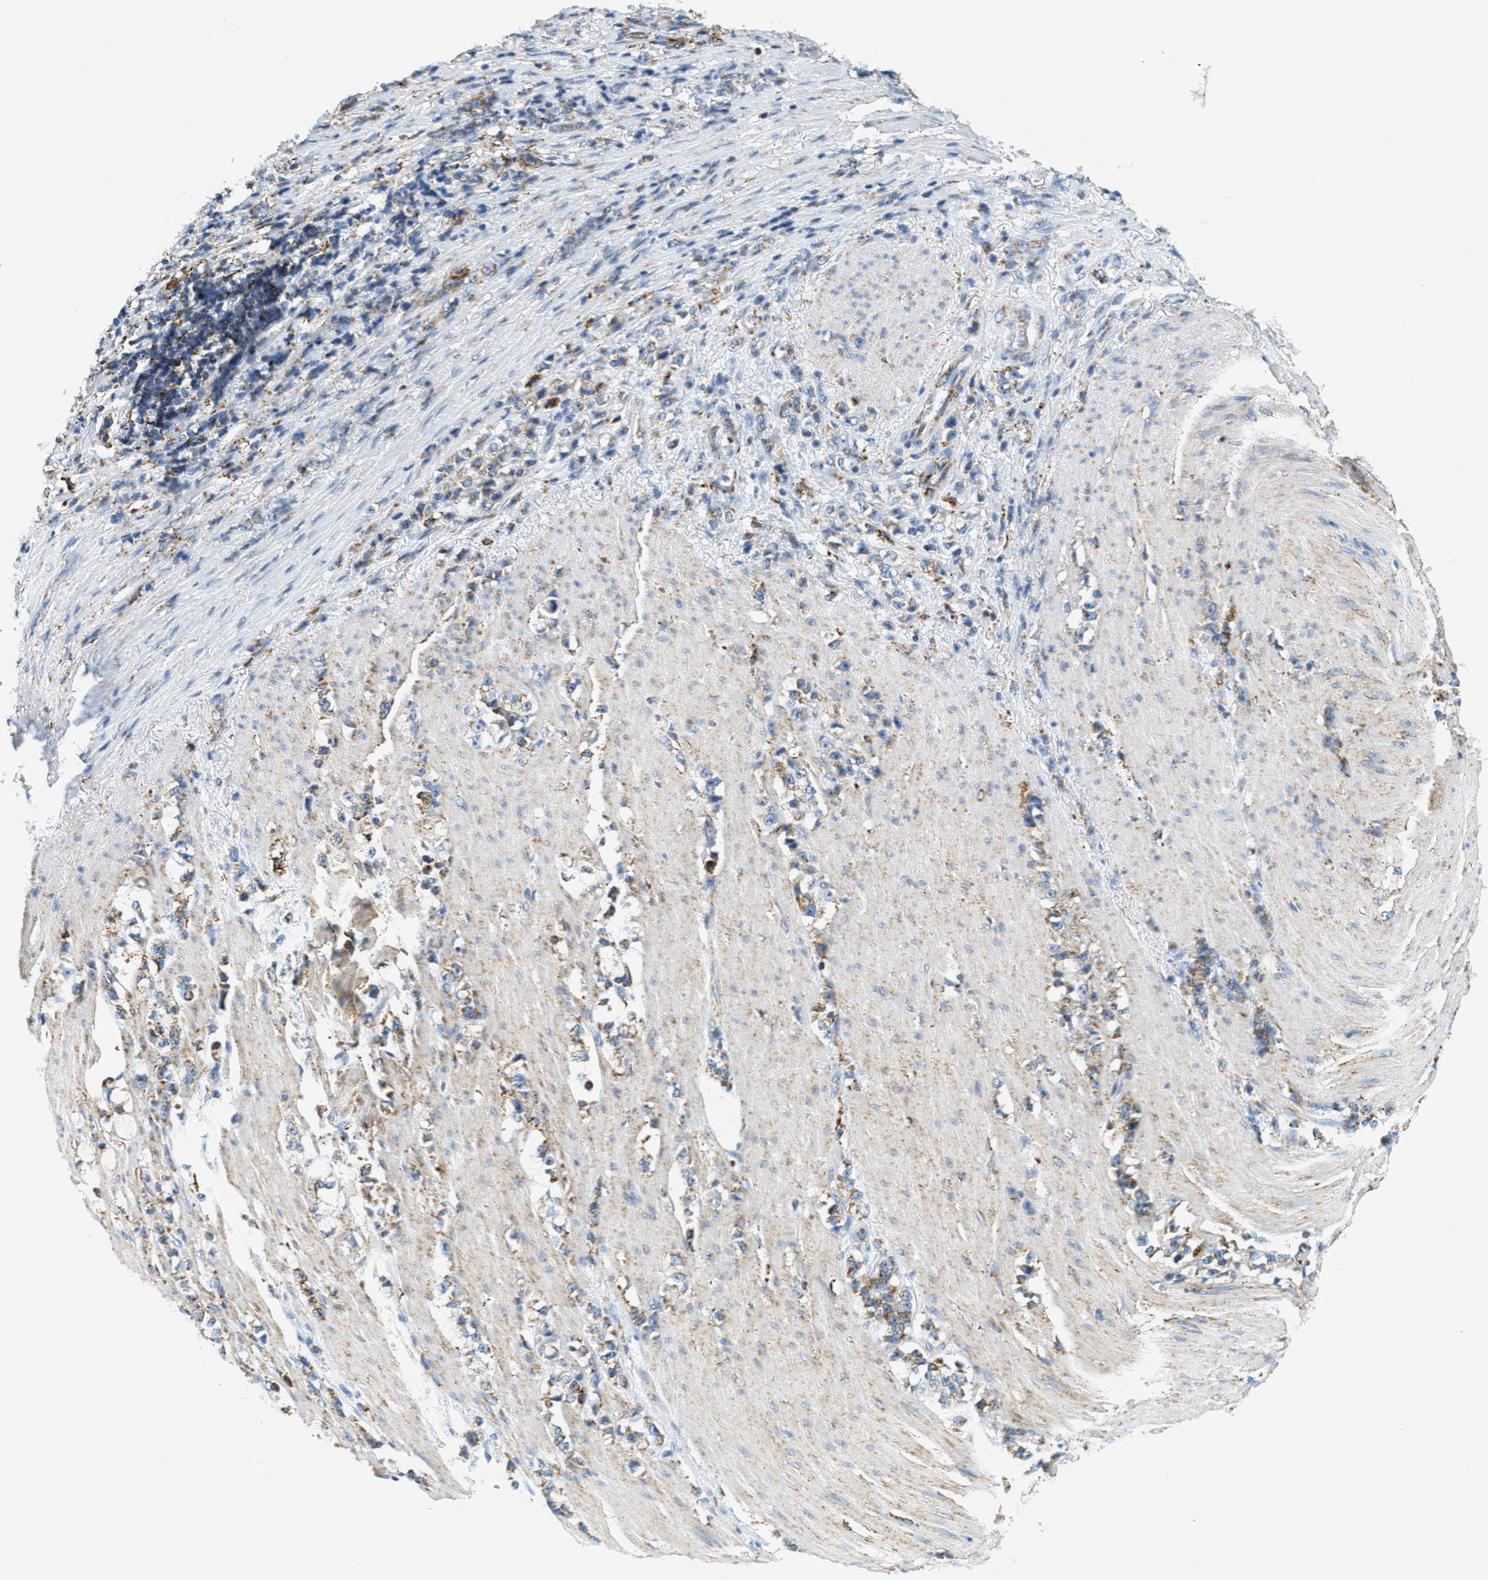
{"staining": {"intensity": "moderate", "quantity": ">75%", "location": "cytoplasmic/membranous"}, "tissue": "stomach cancer", "cell_type": "Tumor cells", "image_type": "cancer", "snomed": [{"axis": "morphology", "description": "Adenocarcinoma, NOS"}, {"axis": "topography", "description": "Stomach, lower"}], "caption": "A medium amount of moderate cytoplasmic/membranous staining is seen in about >75% of tumor cells in adenocarcinoma (stomach) tissue. (DAB (3,3'-diaminobenzidine) IHC with brightfield microscopy, high magnification).", "gene": "HLCS", "patient": {"sex": "male", "age": 88}}